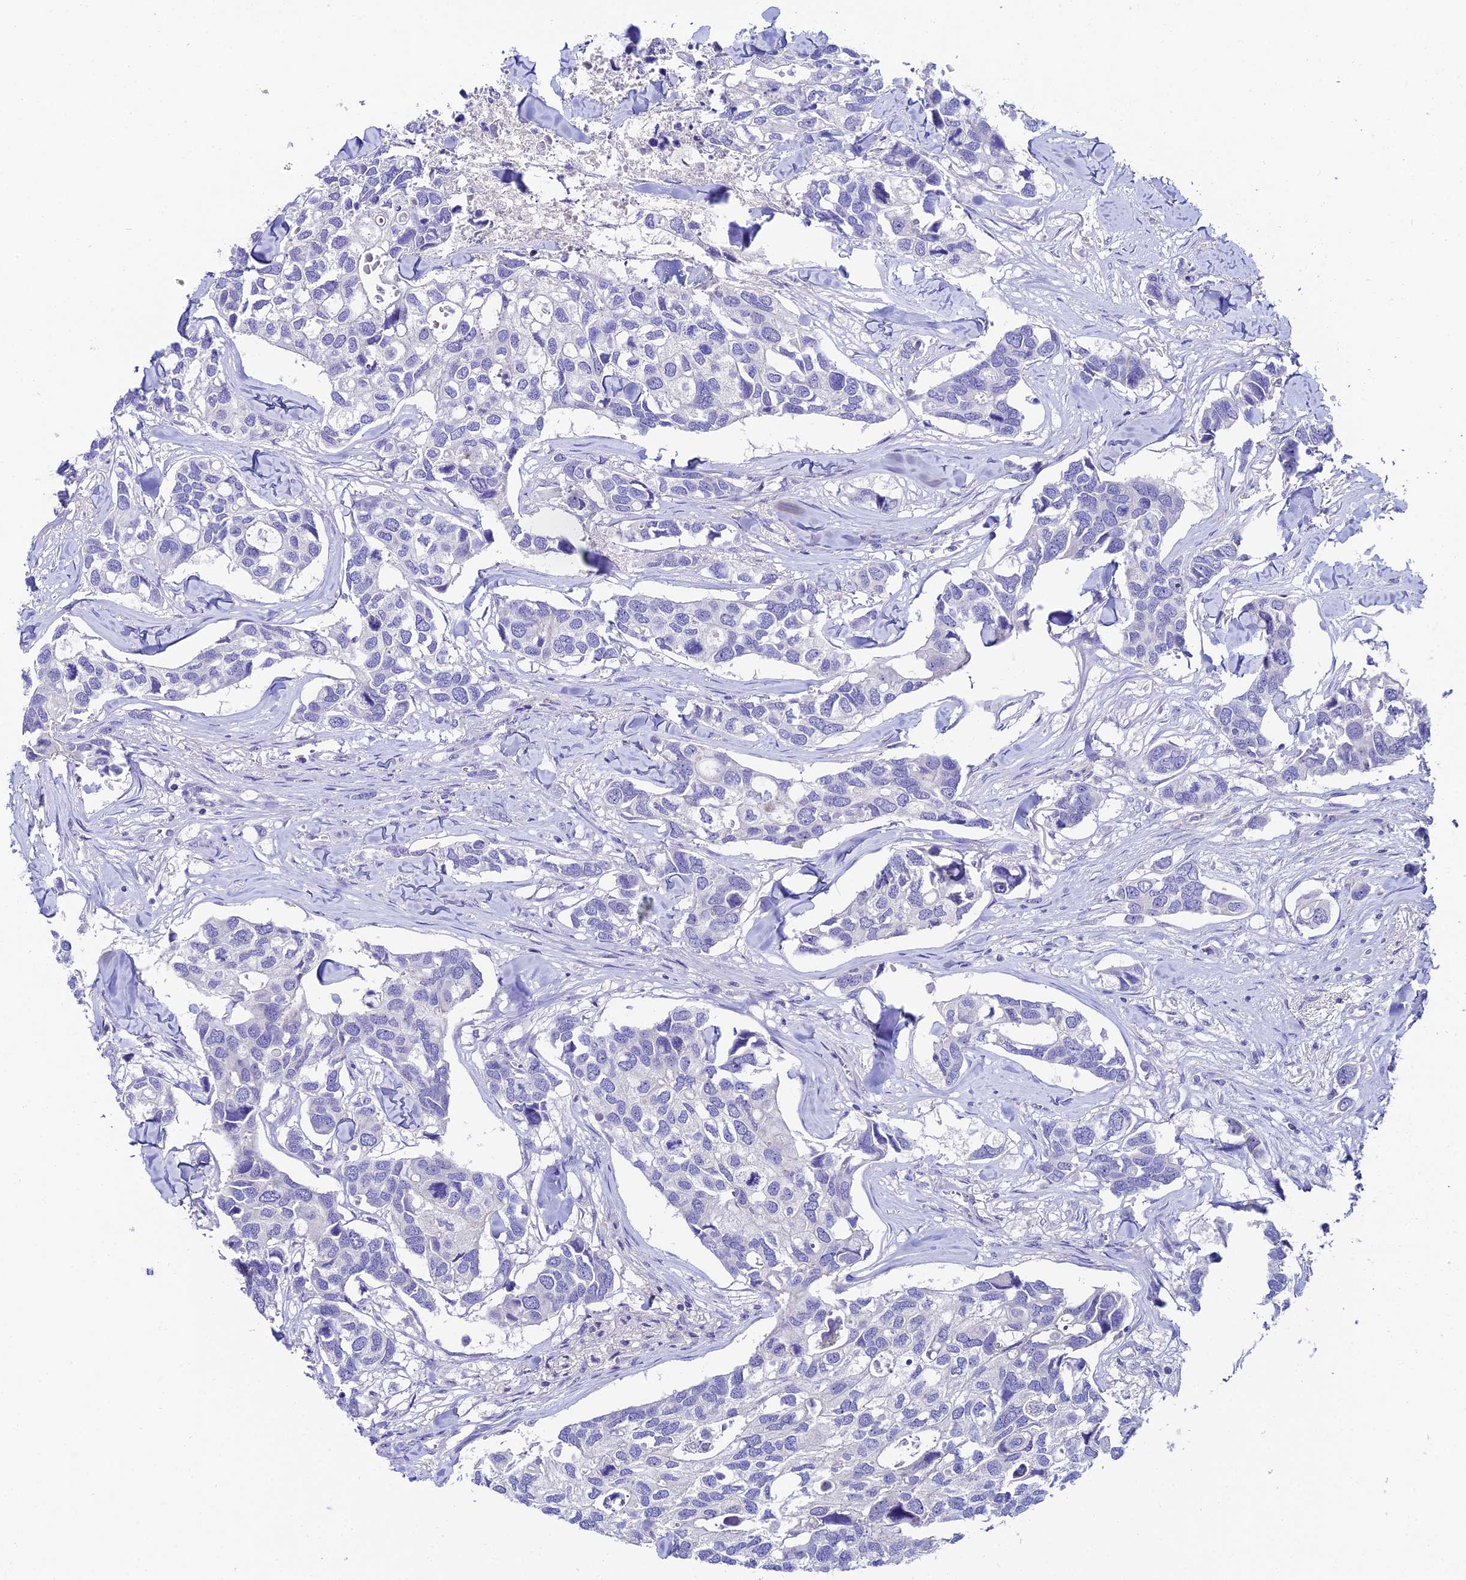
{"staining": {"intensity": "negative", "quantity": "none", "location": "none"}, "tissue": "breast cancer", "cell_type": "Tumor cells", "image_type": "cancer", "snomed": [{"axis": "morphology", "description": "Duct carcinoma"}, {"axis": "topography", "description": "Breast"}], "caption": "Tumor cells show no significant protein staining in breast invasive ductal carcinoma.", "gene": "DUSP29", "patient": {"sex": "female", "age": 83}}